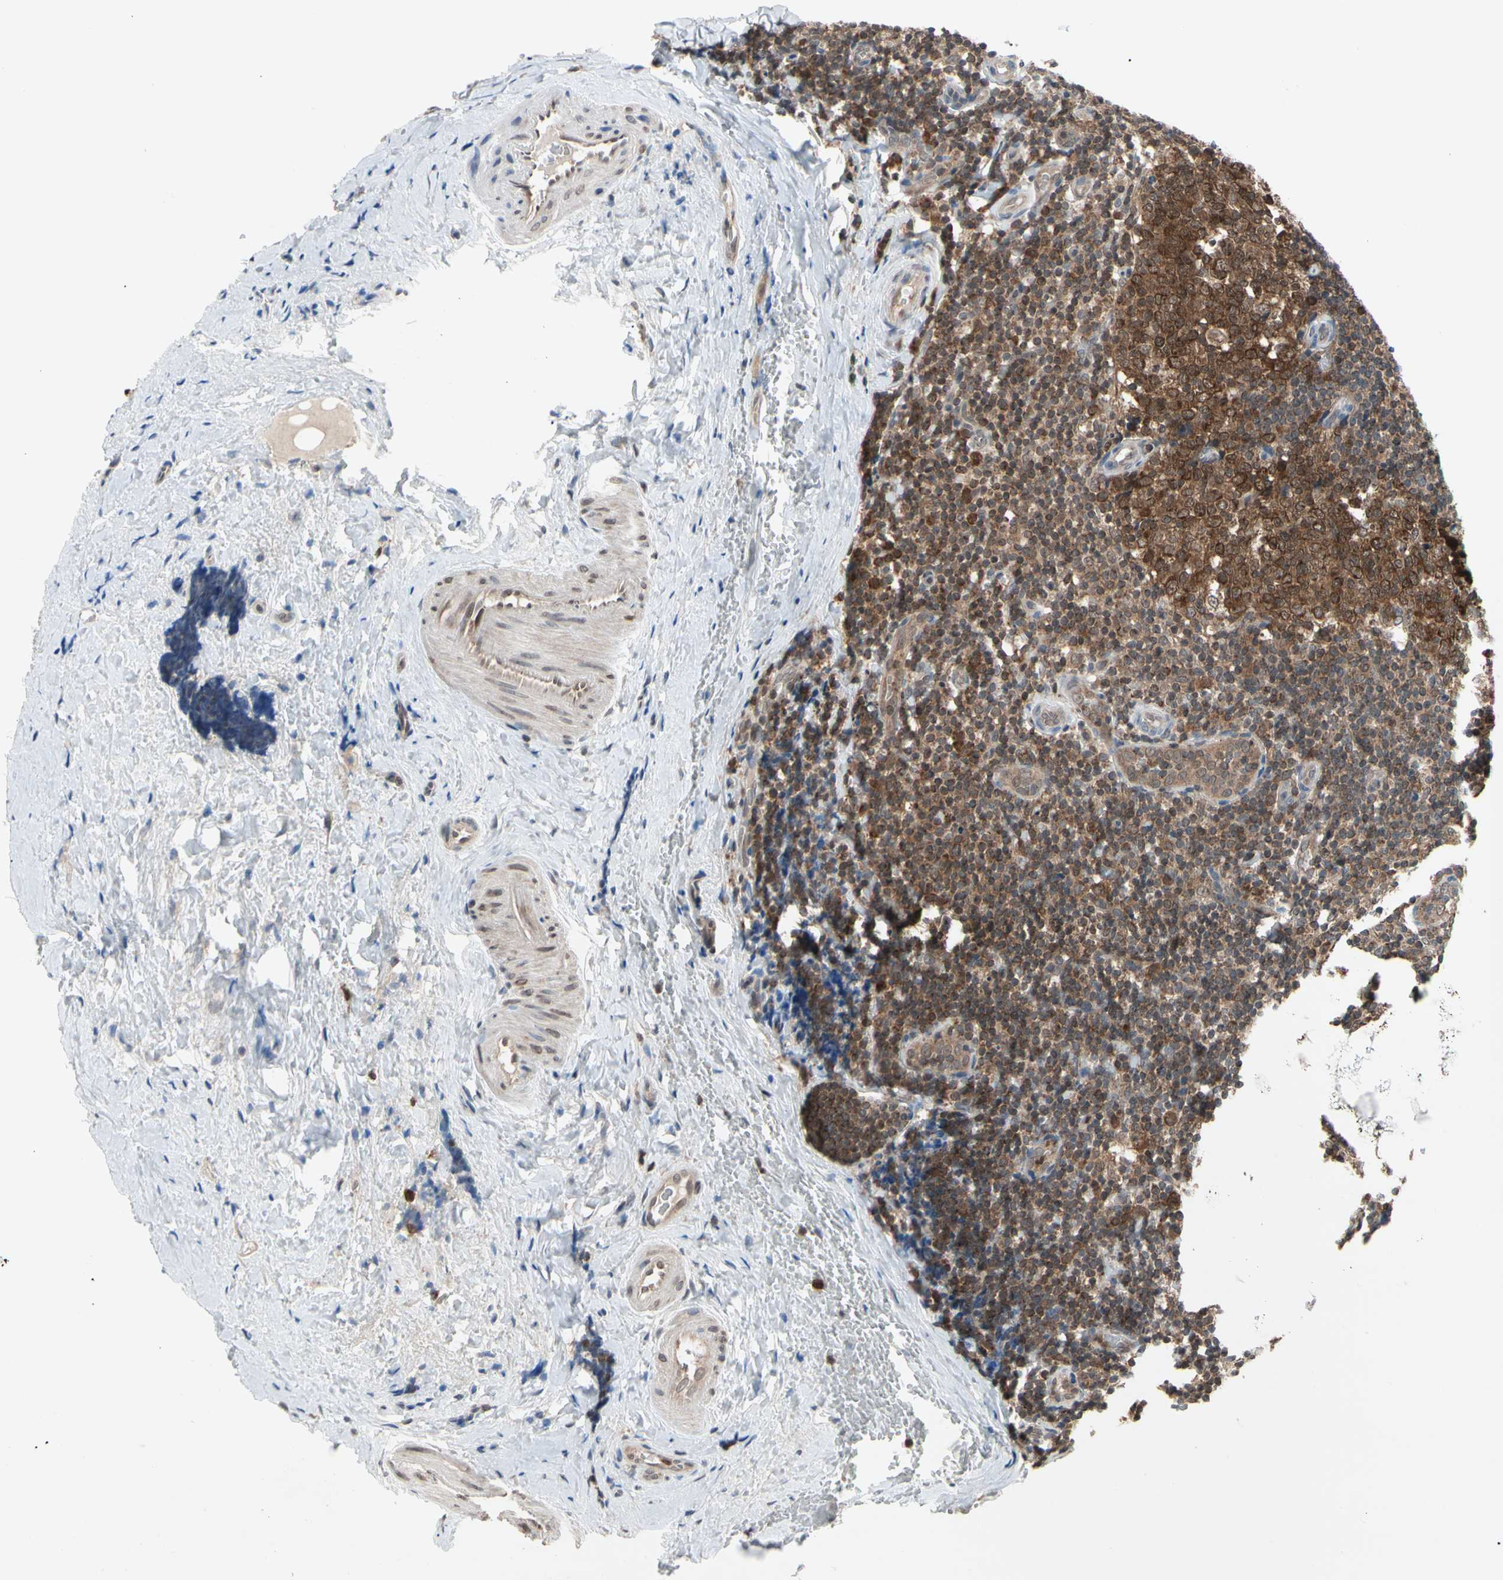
{"staining": {"intensity": "strong", "quantity": ">75%", "location": "cytoplasmic/membranous"}, "tissue": "tonsil", "cell_type": "Germinal center cells", "image_type": "normal", "snomed": [{"axis": "morphology", "description": "Normal tissue, NOS"}, {"axis": "topography", "description": "Tonsil"}], "caption": "Immunohistochemical staining of benign human tonsil demonstrates high levels of strong cytoplasmic/membranous expression in about >75% of germinal center cells. (DAB (3,3'-diaminobenzidine) IHC, brown staining for protein, blue staining for nuclei).", "gene": "MTHFS", "patient": {"sex": "male", "age": 31}}